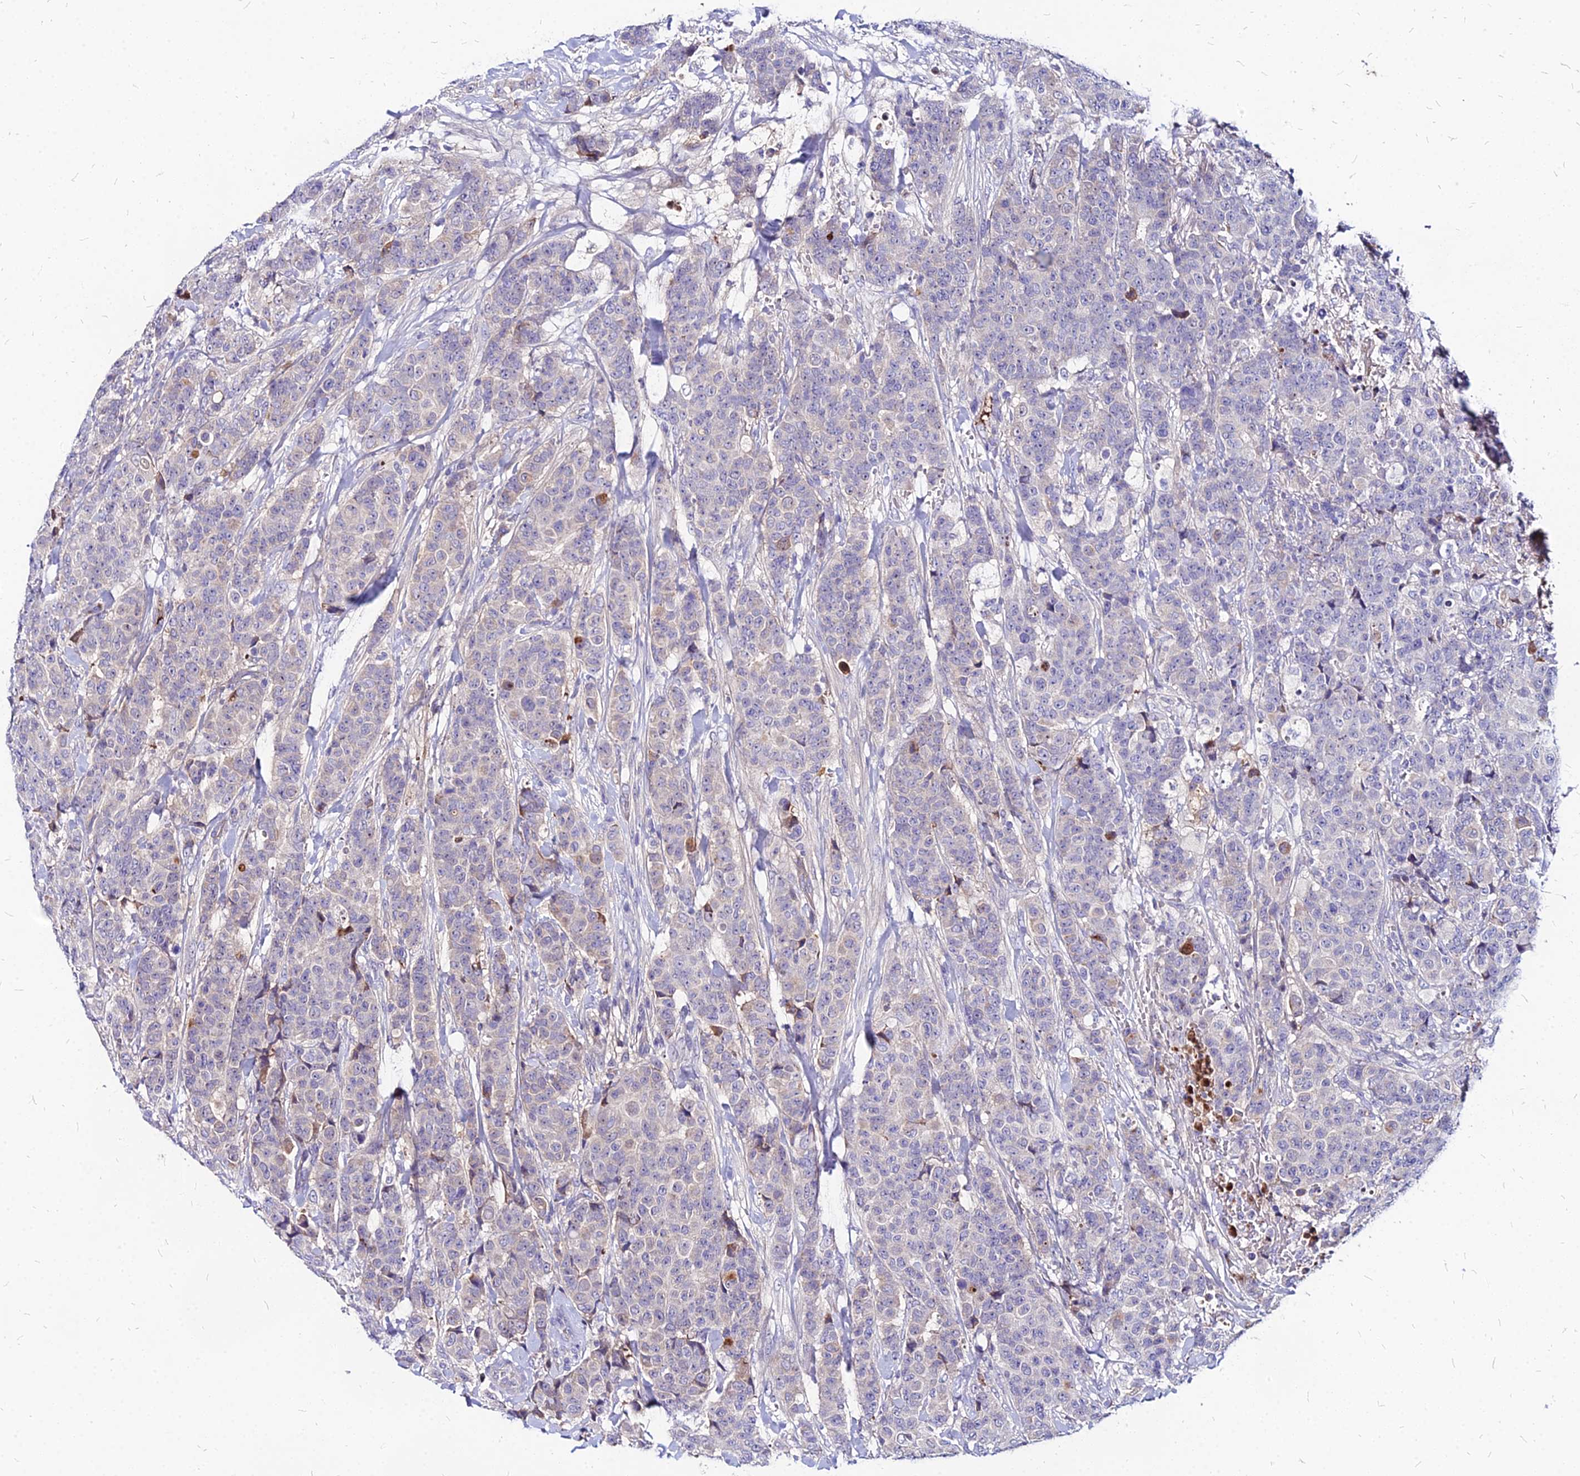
{"staining": {"intensity": "weak", "quantity": "<25%", "location": "cytoplasmic/membranous"}, "tissue": "breast cancer", "cell_type": "Tumor cells", "image_type": "cancer", "snomed": [{"axis": "morphology", "description": "Duct carcinoma"}, {"axis": "topography", "description": "Breast"}], "caption": "Human breast cancer (infiltrating ductal carcinoma) stained for a protein using IHC shows no staining in tumor cells.", "gene": "ACSM6", "patient": {"sex": "female", "age": 40}}